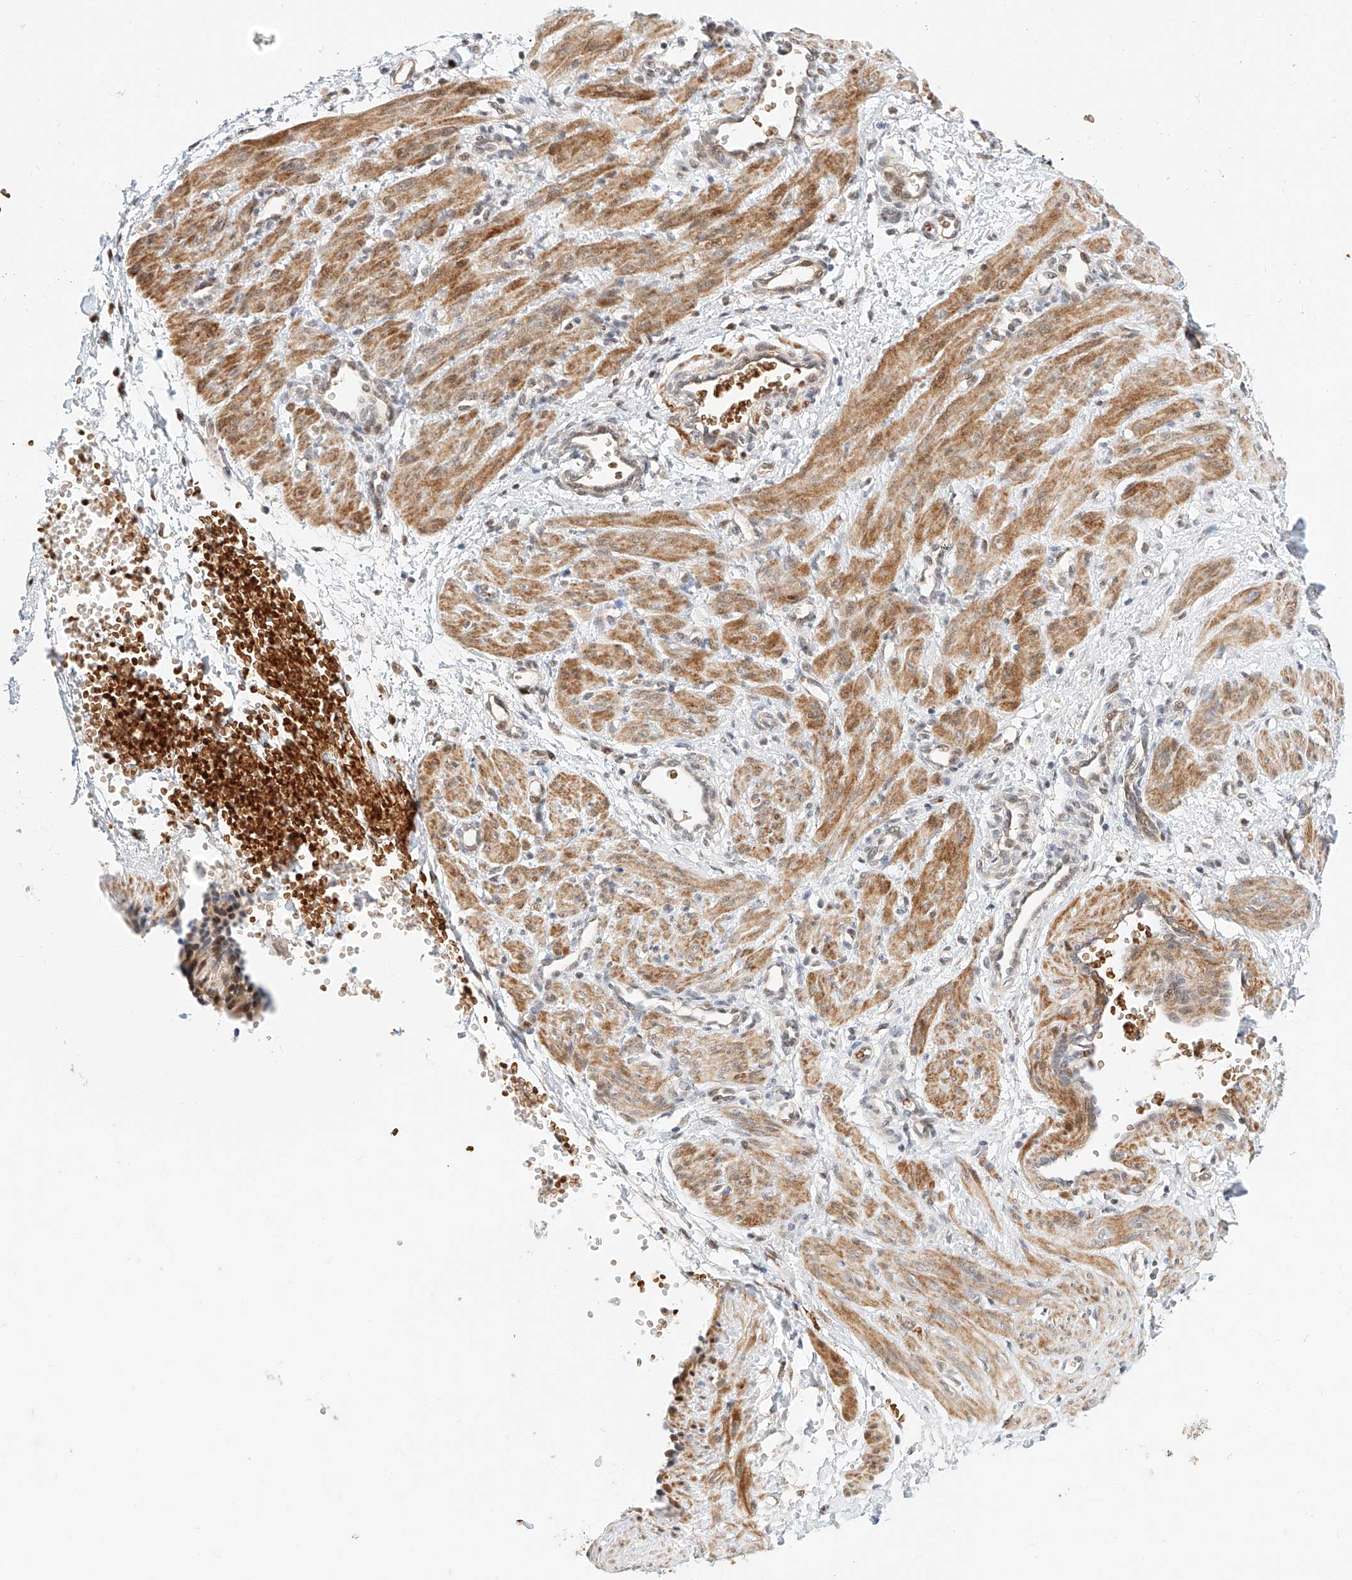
{"staining": {"intensity": "moderate", "quantity": ">75%", "location": "cytoplasmic/membranous"}, "tissue": "smooth muscle", "cell_type": "Smooth muscle cells", "image_type": "normal", "snomed": [{"axis": "morphology", "description": "Normal tissue, NOS"}, {"axis": "topography", "description": "Endometrium"}], "caption": "Moderate cytoplasmic/membranous protein expression is present in about >75% of smooth muscle cells in smooth muscle. Using DAB (brown) and hematoxylin (blue) stains, captured at high magnification using brightfield microscopy.", "gene": "CBX8", "patient": {"sex": "female", "age": 33}}